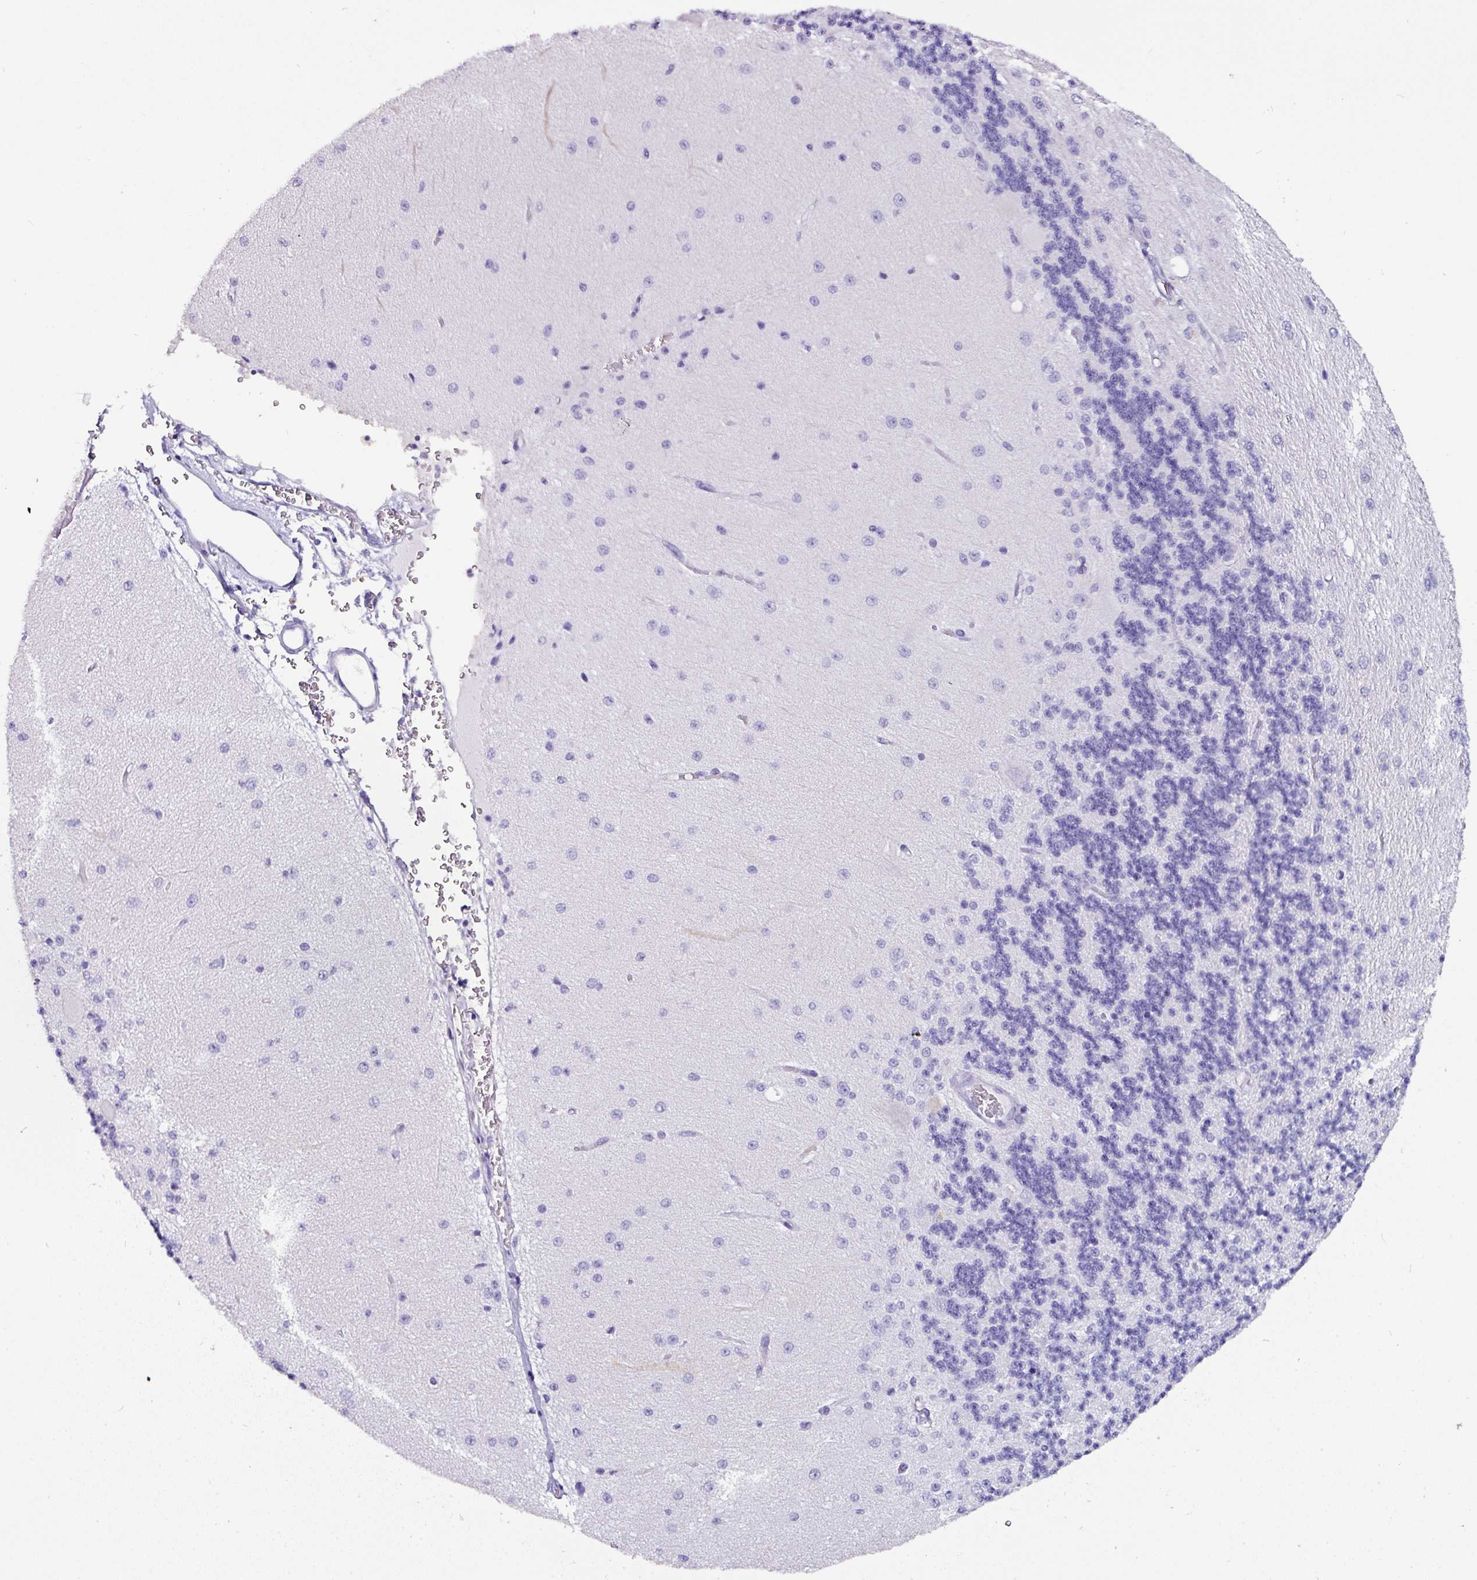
{"staining": {"intensity": "negative", "quantity": "none", "location": "none"}, "tissue": "cerebellum", "cell_type": "Cells in granular layer", "image_type": "normal", "snomed": [{"axis": "morphology", "description": "Normal tissue, NOS"}, {"axis": "topography", "description": "Cerebellum"}], "caption": "Human cerebellum stained for a protein using IHC displays no expression in cells in granular layer.", "gene": "NAPSA", "patient": {"sex": "female", "age": 29}}